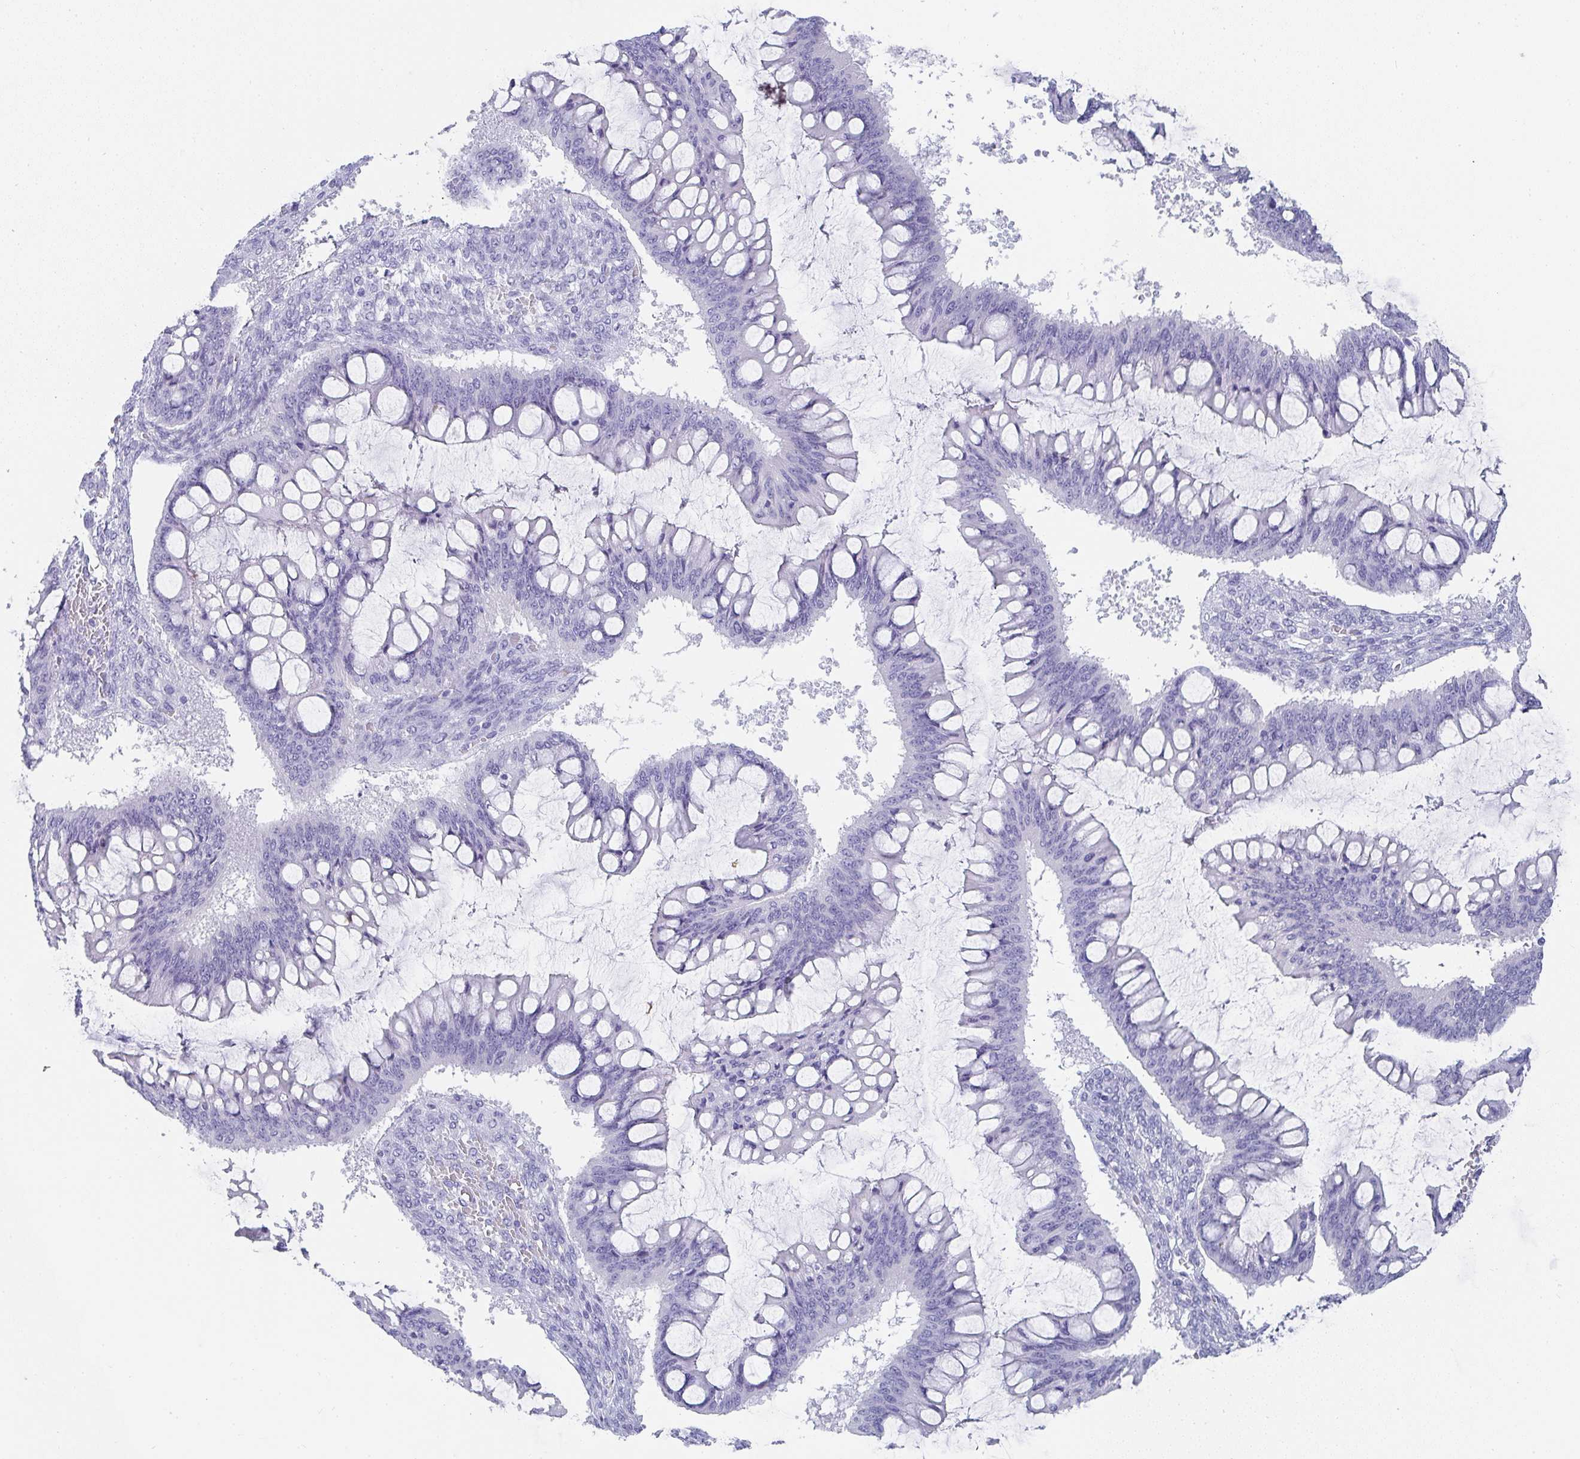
{"staining": {"intensity": "negative", "quantity": "none", "location": "none"}, "tissue": "ovarian cancer", "cell_type": "Tumor cells", "image_type": "cancer", "snomed": [{"axis": "morphology", "description": "Cystadenocarcinoma, mucinous, NOS"}, {"axis": "topography", "description": "Ovary"}], "caption": "This is an IHC histopathology image of human ovarian cancer (mucinous cystadenocarcinoma). There is no staining in tumor cells.", "gene": "PRND", "patient": {"sex": "female", "age": 73}}